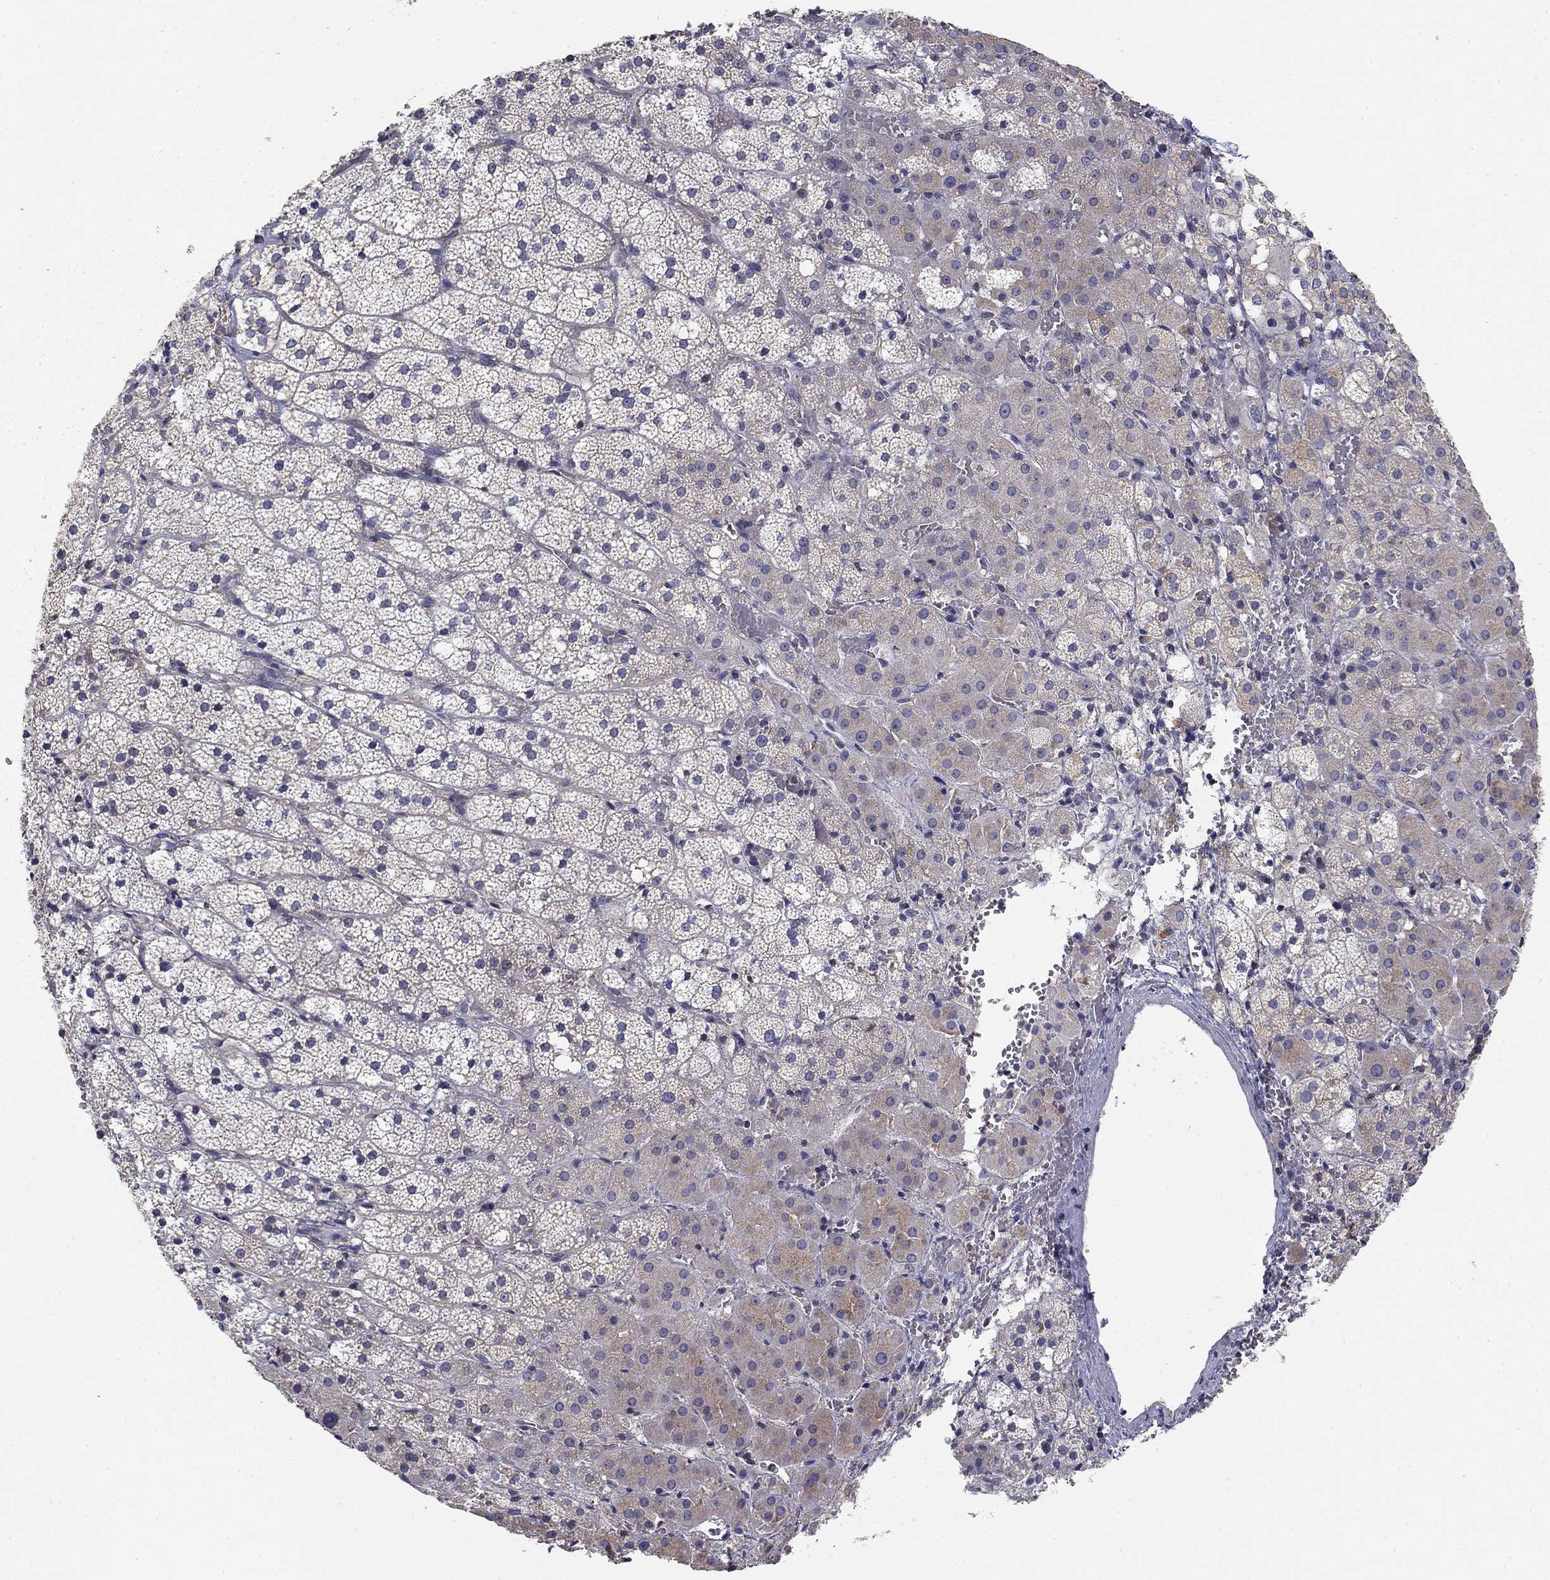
{"staining": {"intensity": "negative", "quantity": "none", "location": "none"}, "tissue": "adrenal gland", "cell_type": "Glandular cells", "image_type": "normal", "snomed": [{"axis": "morphology", "description": "Normal tissue, NOS"}, {"axis": "topography", "description": "Adrenal gland"}], "caption": "This is a histopathology image of immunohistochemistry (IHC) staining of benign adrenal gland, which shows no expression in glandular cells.", "gene": "SEPTIN3", "patient": {"sex": "male", "age": 53}}